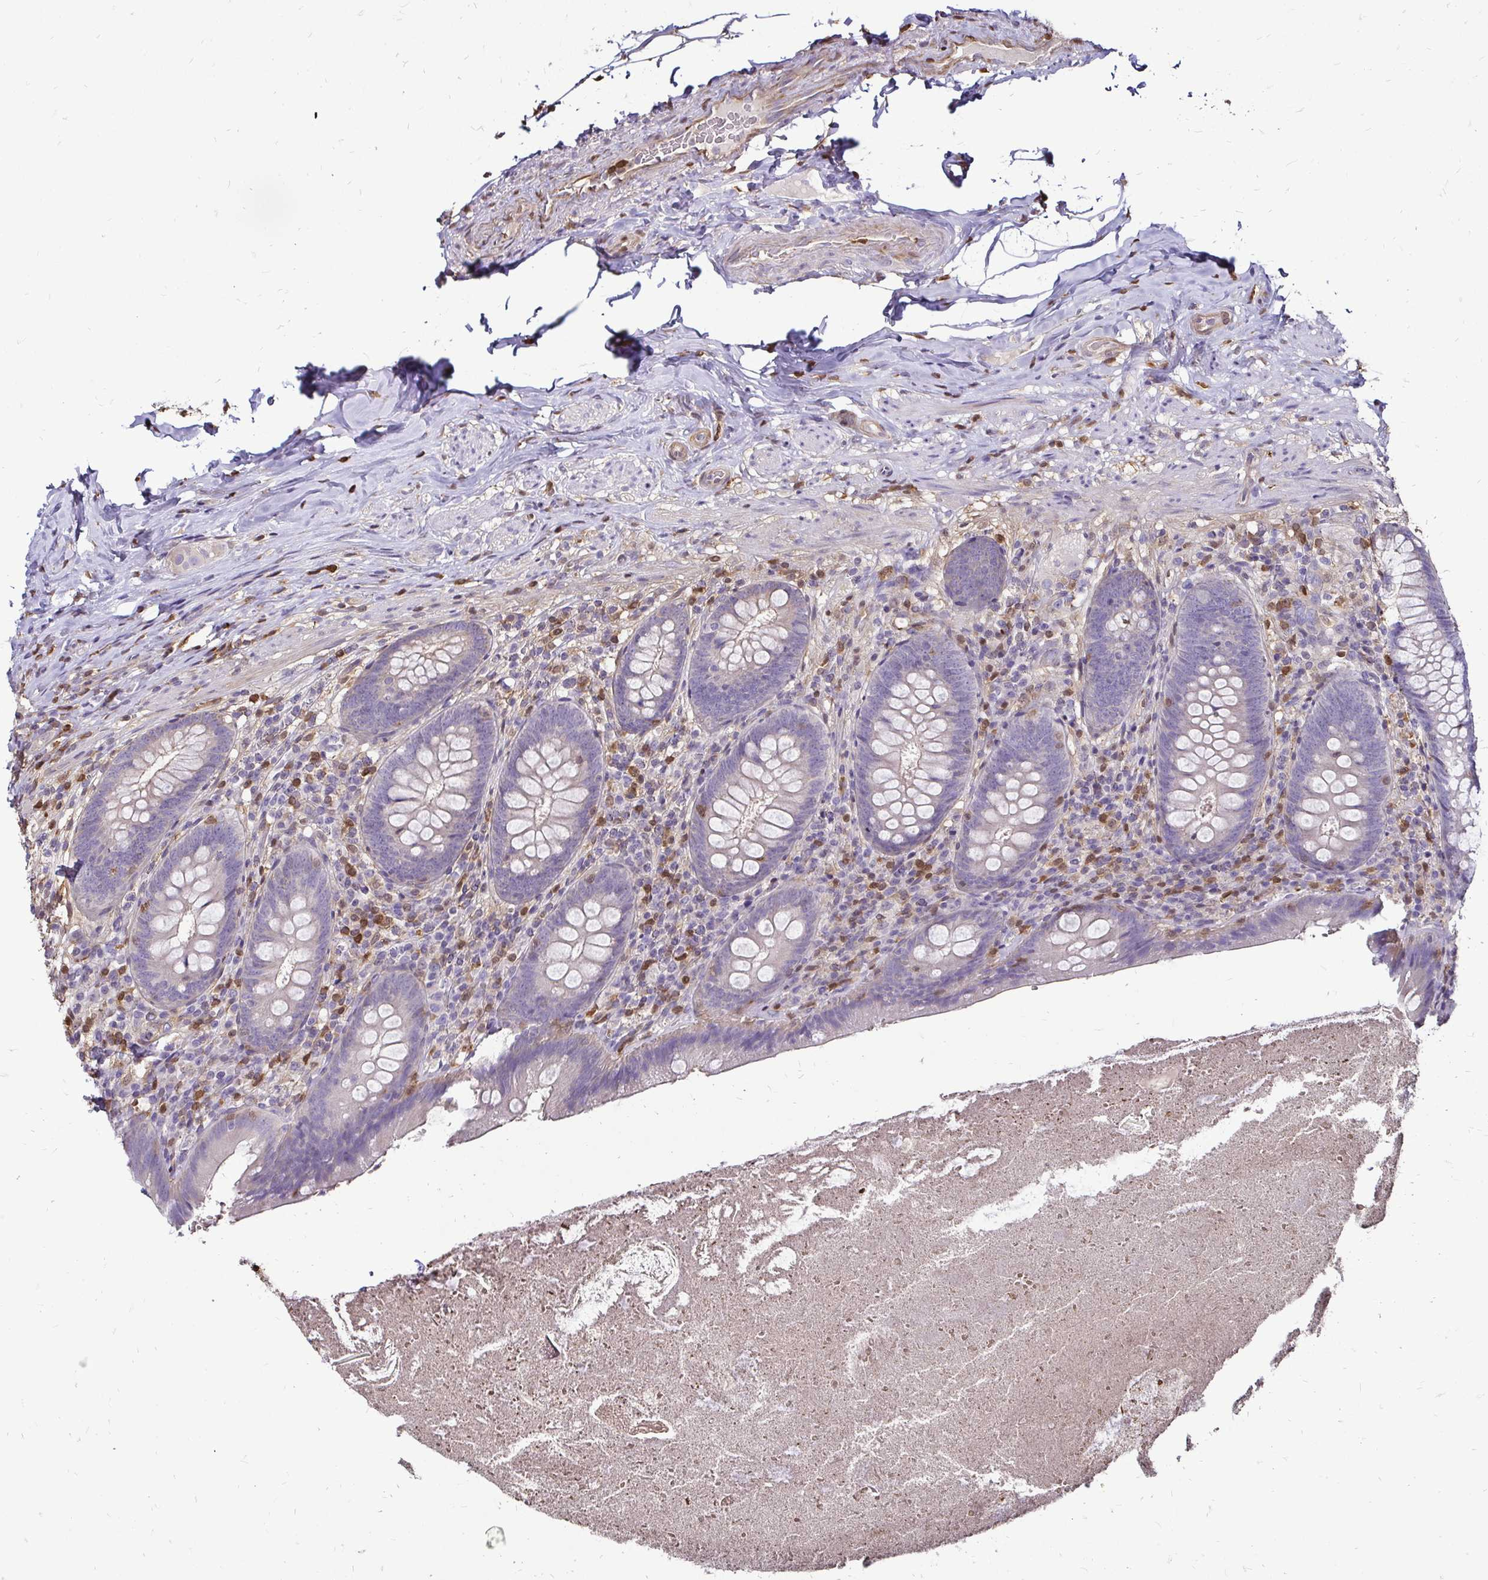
{"staining": {"intensity": "negative", "quantity": "none", "location": "none"}, "tissue": "appendix", "cell_type": "Glandular cells", "image_type": "normal", "snomed": [{"axis": "morphology", "description": "Normal tissue, NOS"}, {"axis": "topography", "description": "Appendix"}], "caption": "This histopathology image is of benign appendix stained with immunohistochemistry to label a protein in brown with the nuclei are counter-stained blue. There is no expression in glandular cells.", "gene": "ZFP1", "patient": {"sex": "male", "age": 47}}